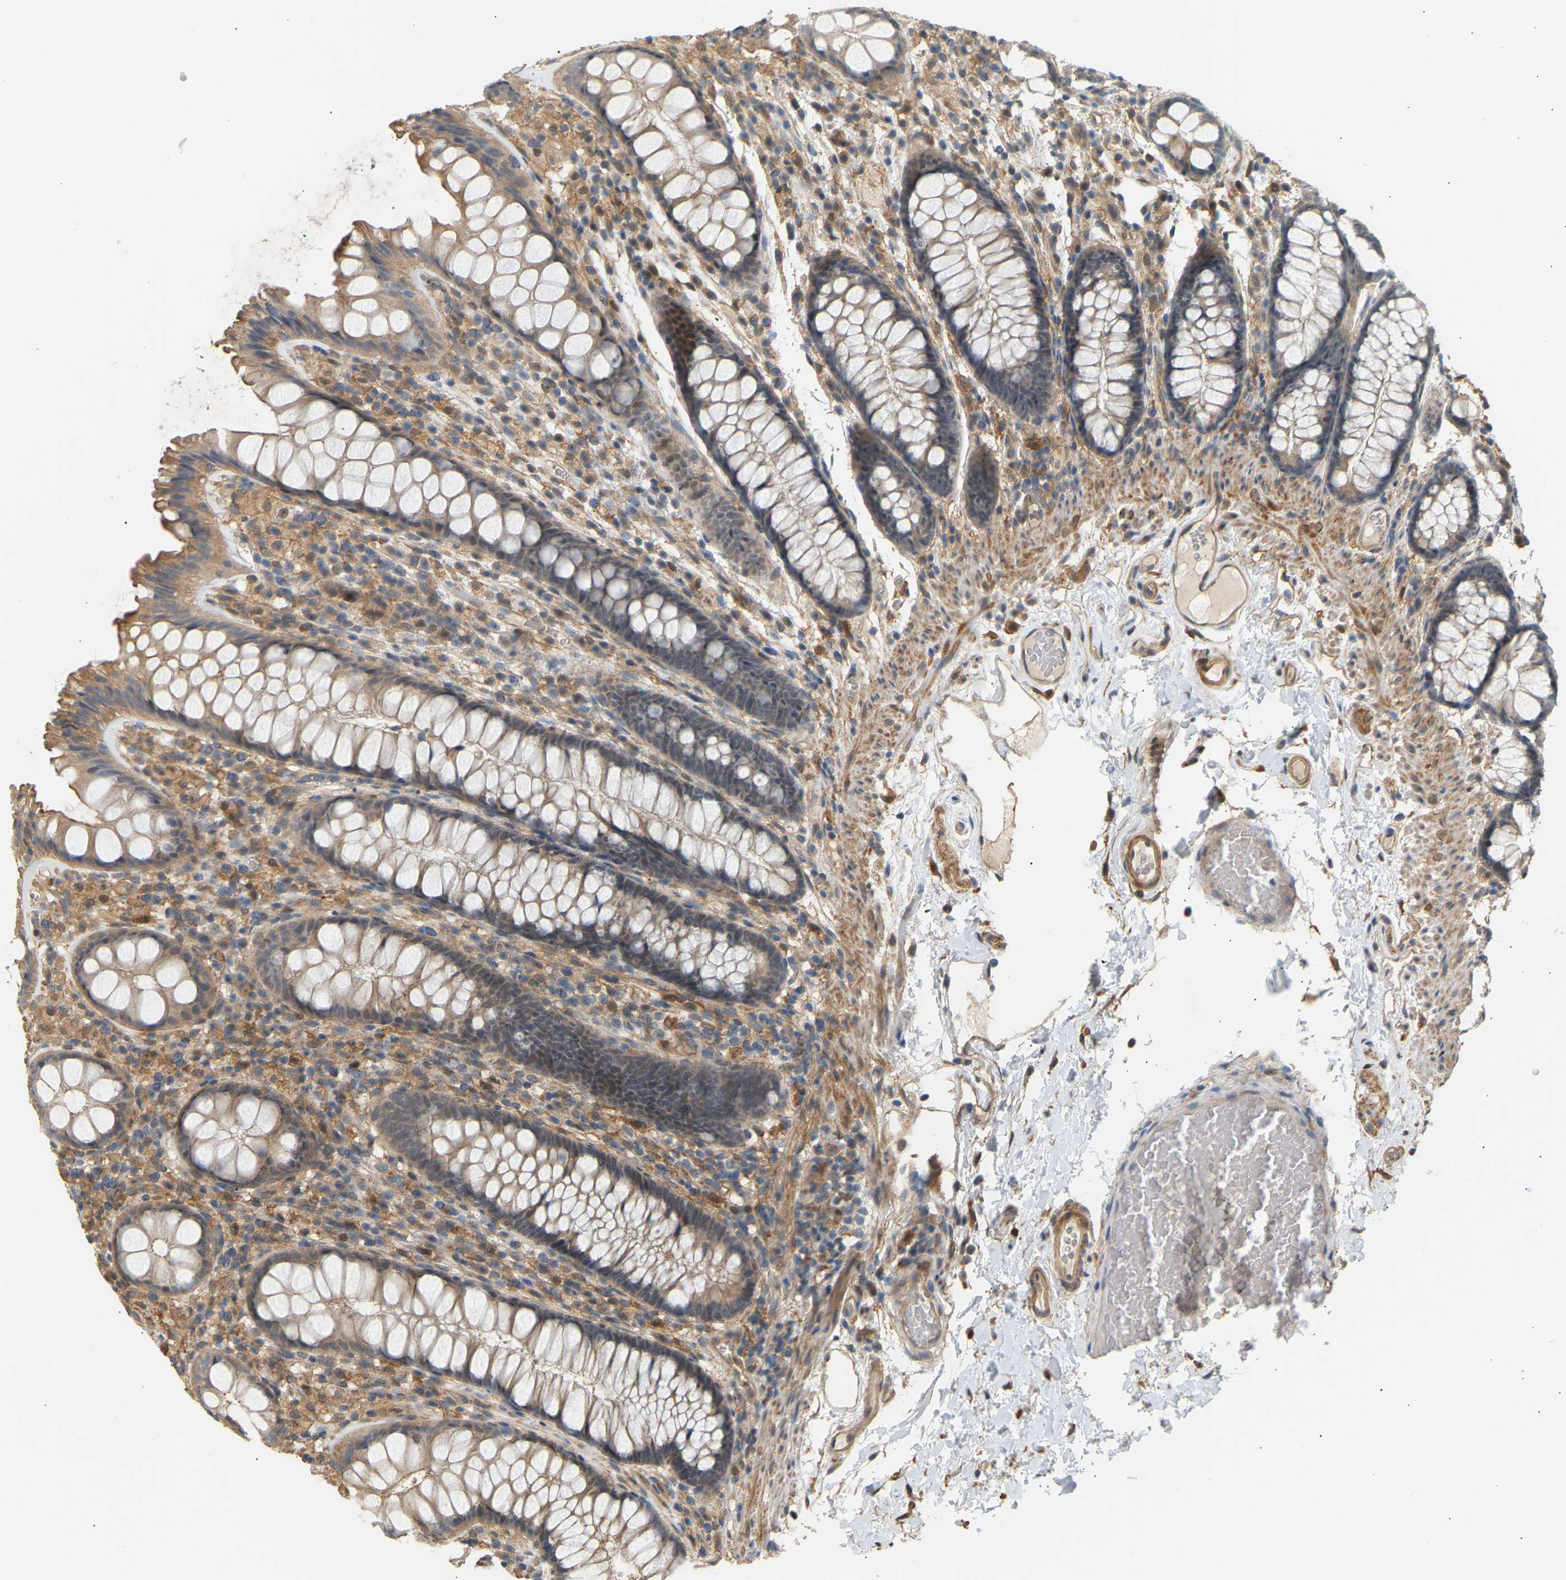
{"staining": {"intensity": "weak", "quantity": ">75%", "location": "cytoplasmic/membranous"}, "tissue": "colon", "cell_type": "Endothelial cells", "image_type": "normal", "snomed": [{"axis": "morphology", "description": "Normal tissue, NOS"}, {"axis": "topography", "description": "Colon"}], "caption": "Protein expression analysis of unremarkable human colon reveals weak cytoplasmic/membranous expression in approximately >75% of endothelial cells. The staining was performed using DAB (3,3'-diaminobenzidine) to visualize the protein expression in brown, while the nuclei were stained in blue with hematoxylin (Magnification: 20x).", "gene": "RGL1", "patient": {"sex": "female", "age": 56}}